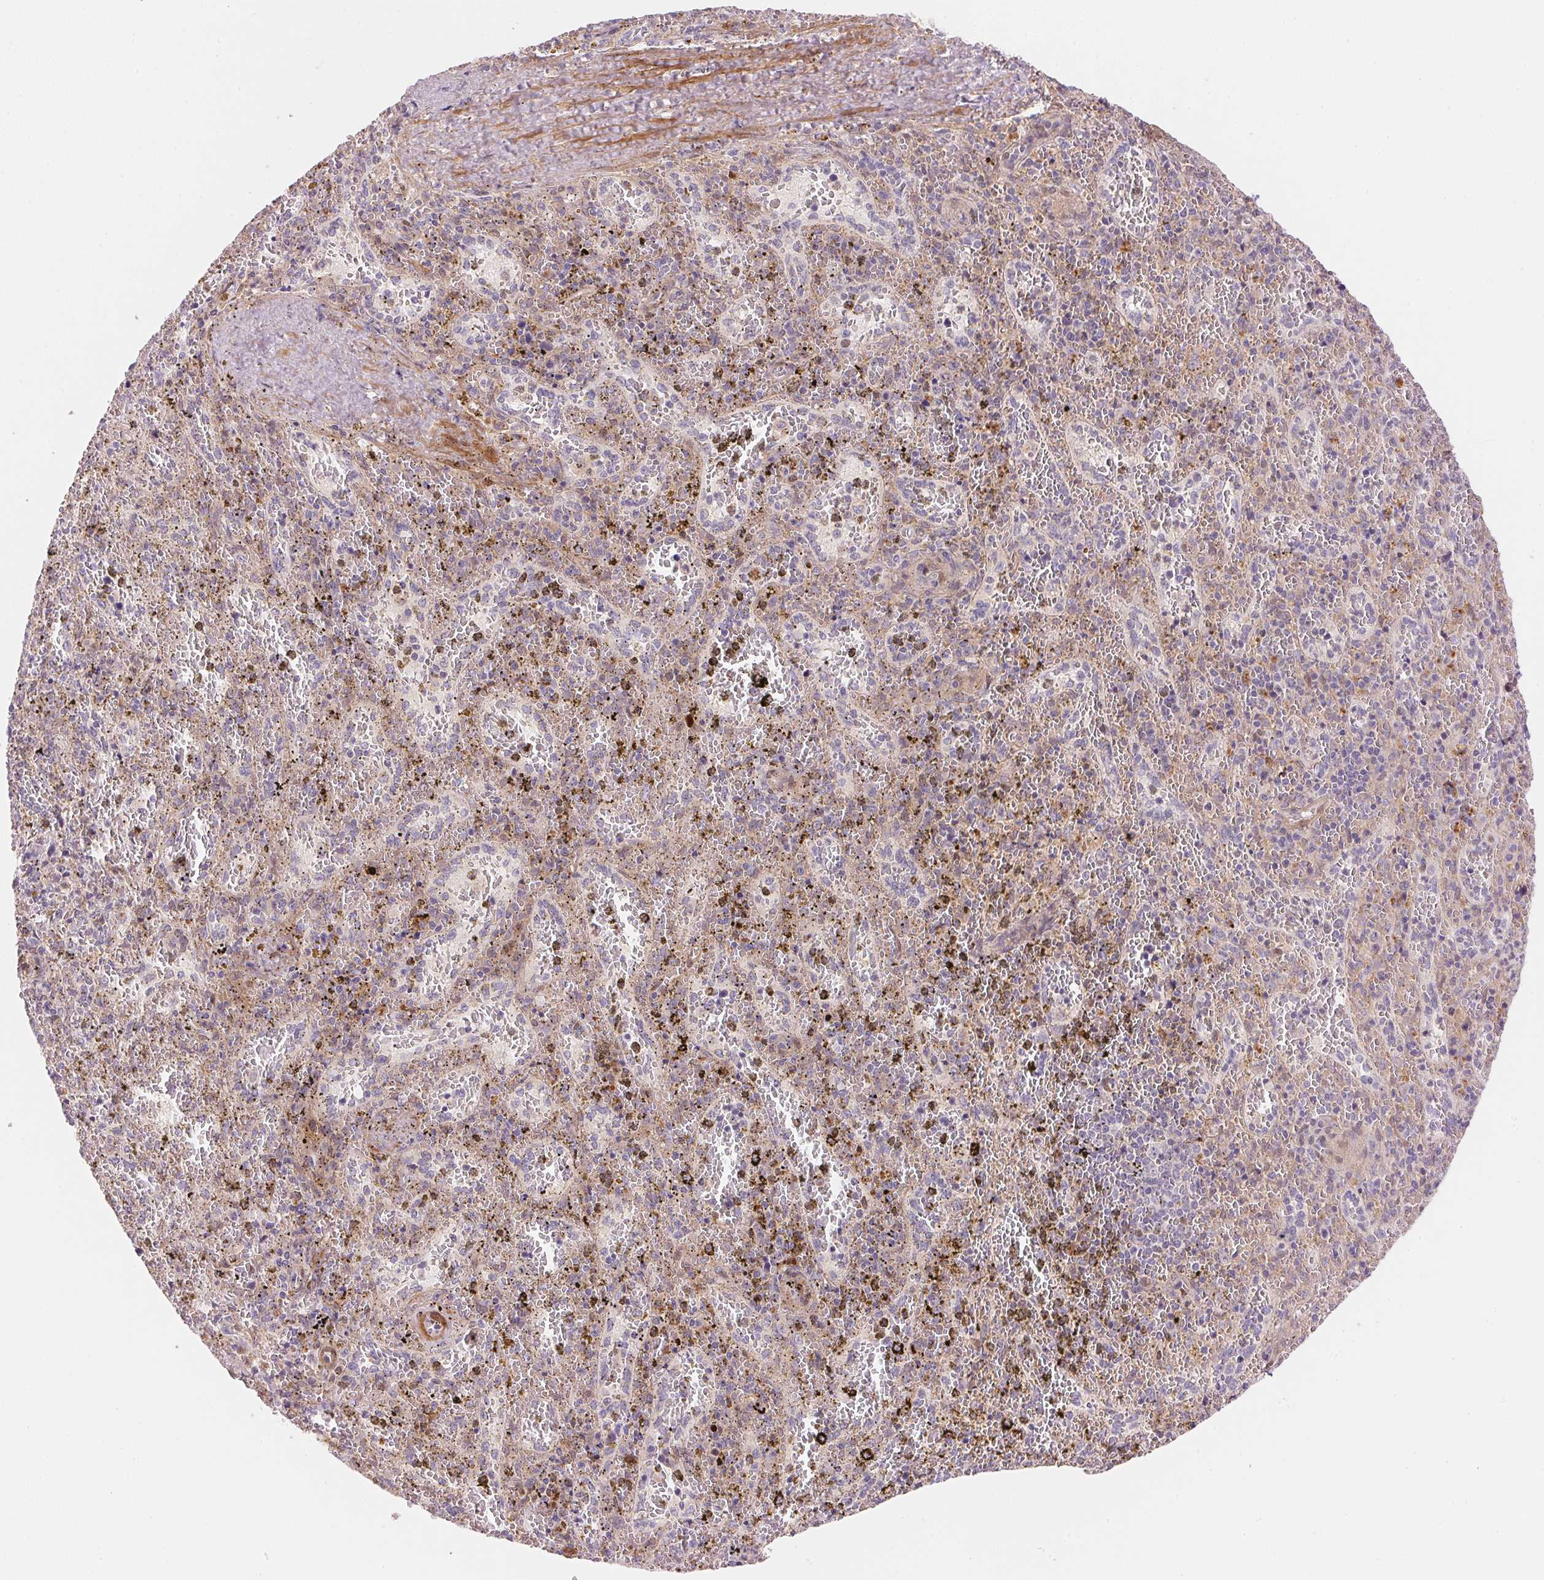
{"staining": {"intensity": "negative", "quantity": "none", "location": "none"}, "tissue": "spleen", "cell_type": "Cells in red pulp", "image_type": "normal", "snomed": [{"axis": "morphology", "description": "Normal tissue, NOS"}, {"axis": "topography", "description": "Spleen"}], "caption": "There is no significant positivity in cells in red pulp of spleen. Brightfield microscopy of immunohistochemistry stained with DAB (3,3'-diaminobenzidine) (brown) and hematoxylin (blue), captured at high magnification.", "gene": "SMTN", "patient": {"sex": "female", "age": 50}}